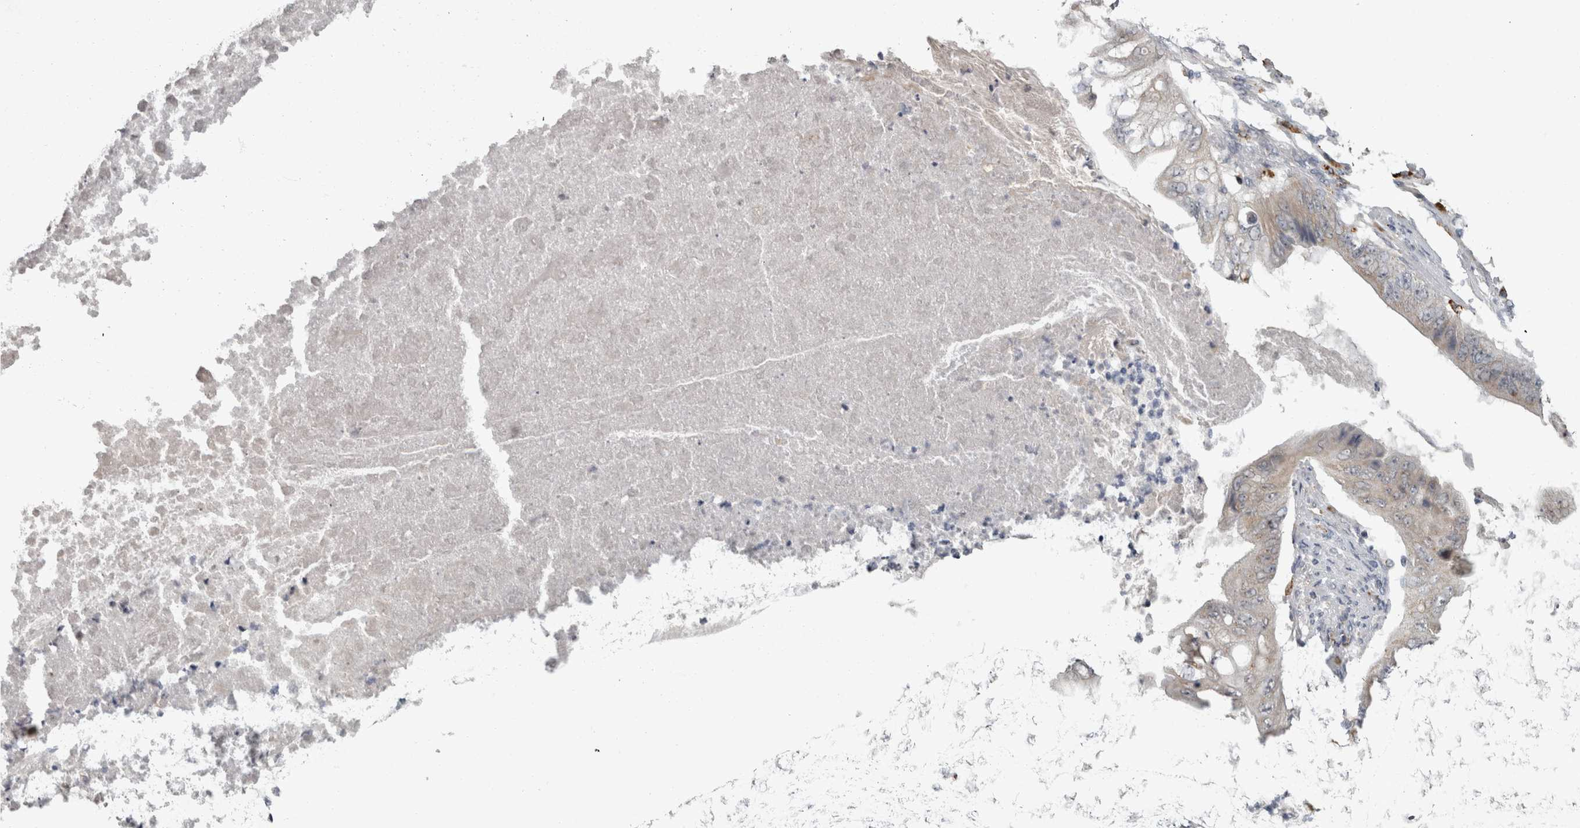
{"staining": {"intensity": "negative", "quantity": "none", "location": "none"}, "tissue": "stomach cancer", "cell_type": "Tumor cells", "image_type": "cancer", "snomed": [{"axis": "morphology", "description": "Adenocarcinoma, NOS"}, {"axis": "topography", "description": "Stomach"}], "caption": "Tumor cells are negative for brown protein staining in stomach cancer.", "gene": "NAAA", "patient": {"sex": "female", "age": 73}}